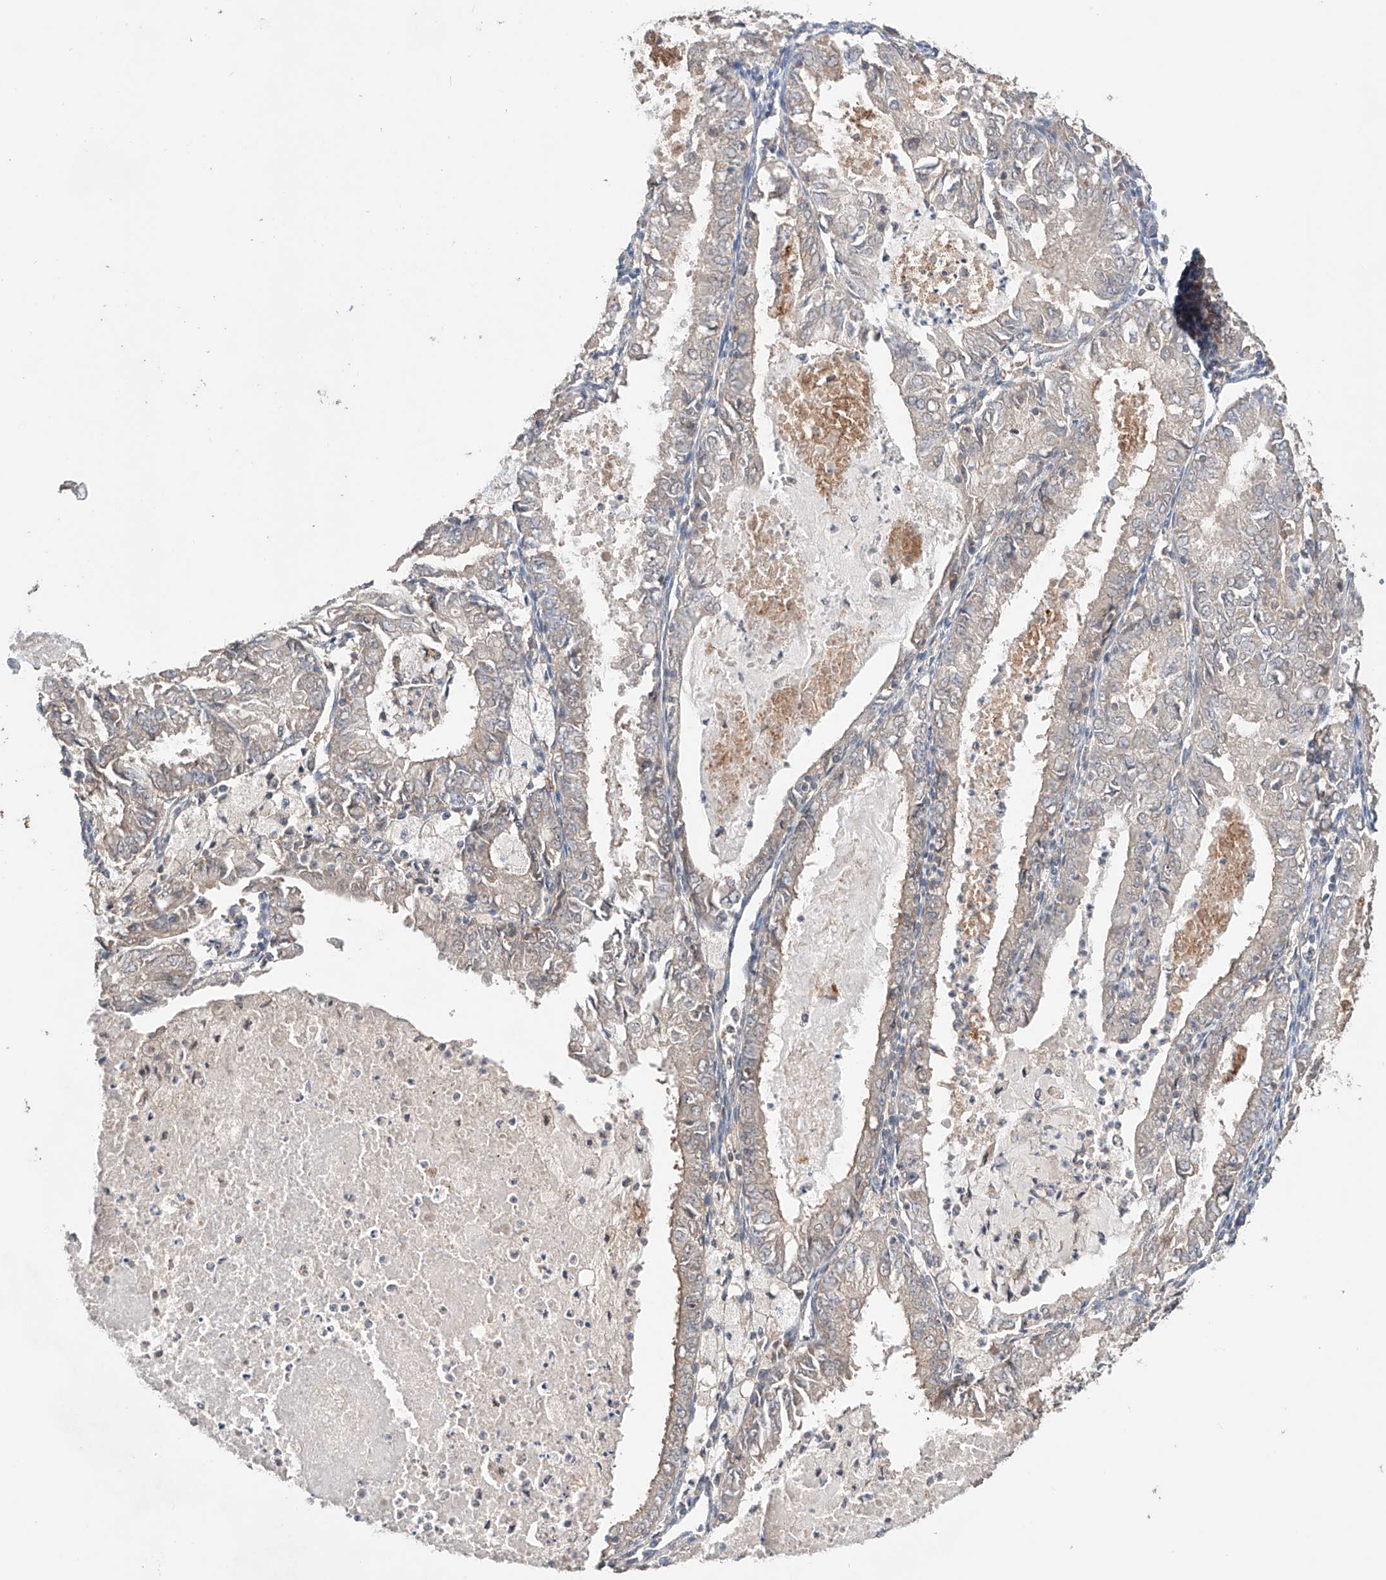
{"staining": {"intensity": "negative", "quantity": "none", "location": "none"}, "tissue": "endometrial cancer", "cell_type": "Tumor cells", "image_type": "cancer", "snomed": [{"axis": "morphology", "description": "Adenocarcinoma, NOS"}, {"axis": "topography", "description": "Endometrium"}], "caption": "This is an immunohistochemistry photomicrograph of human endometrial cancer (adenocarcinoma). There is no staining in tumor cells.", "gene": "ZFHX2", "patient": {"sex": "female", "age": 57}}